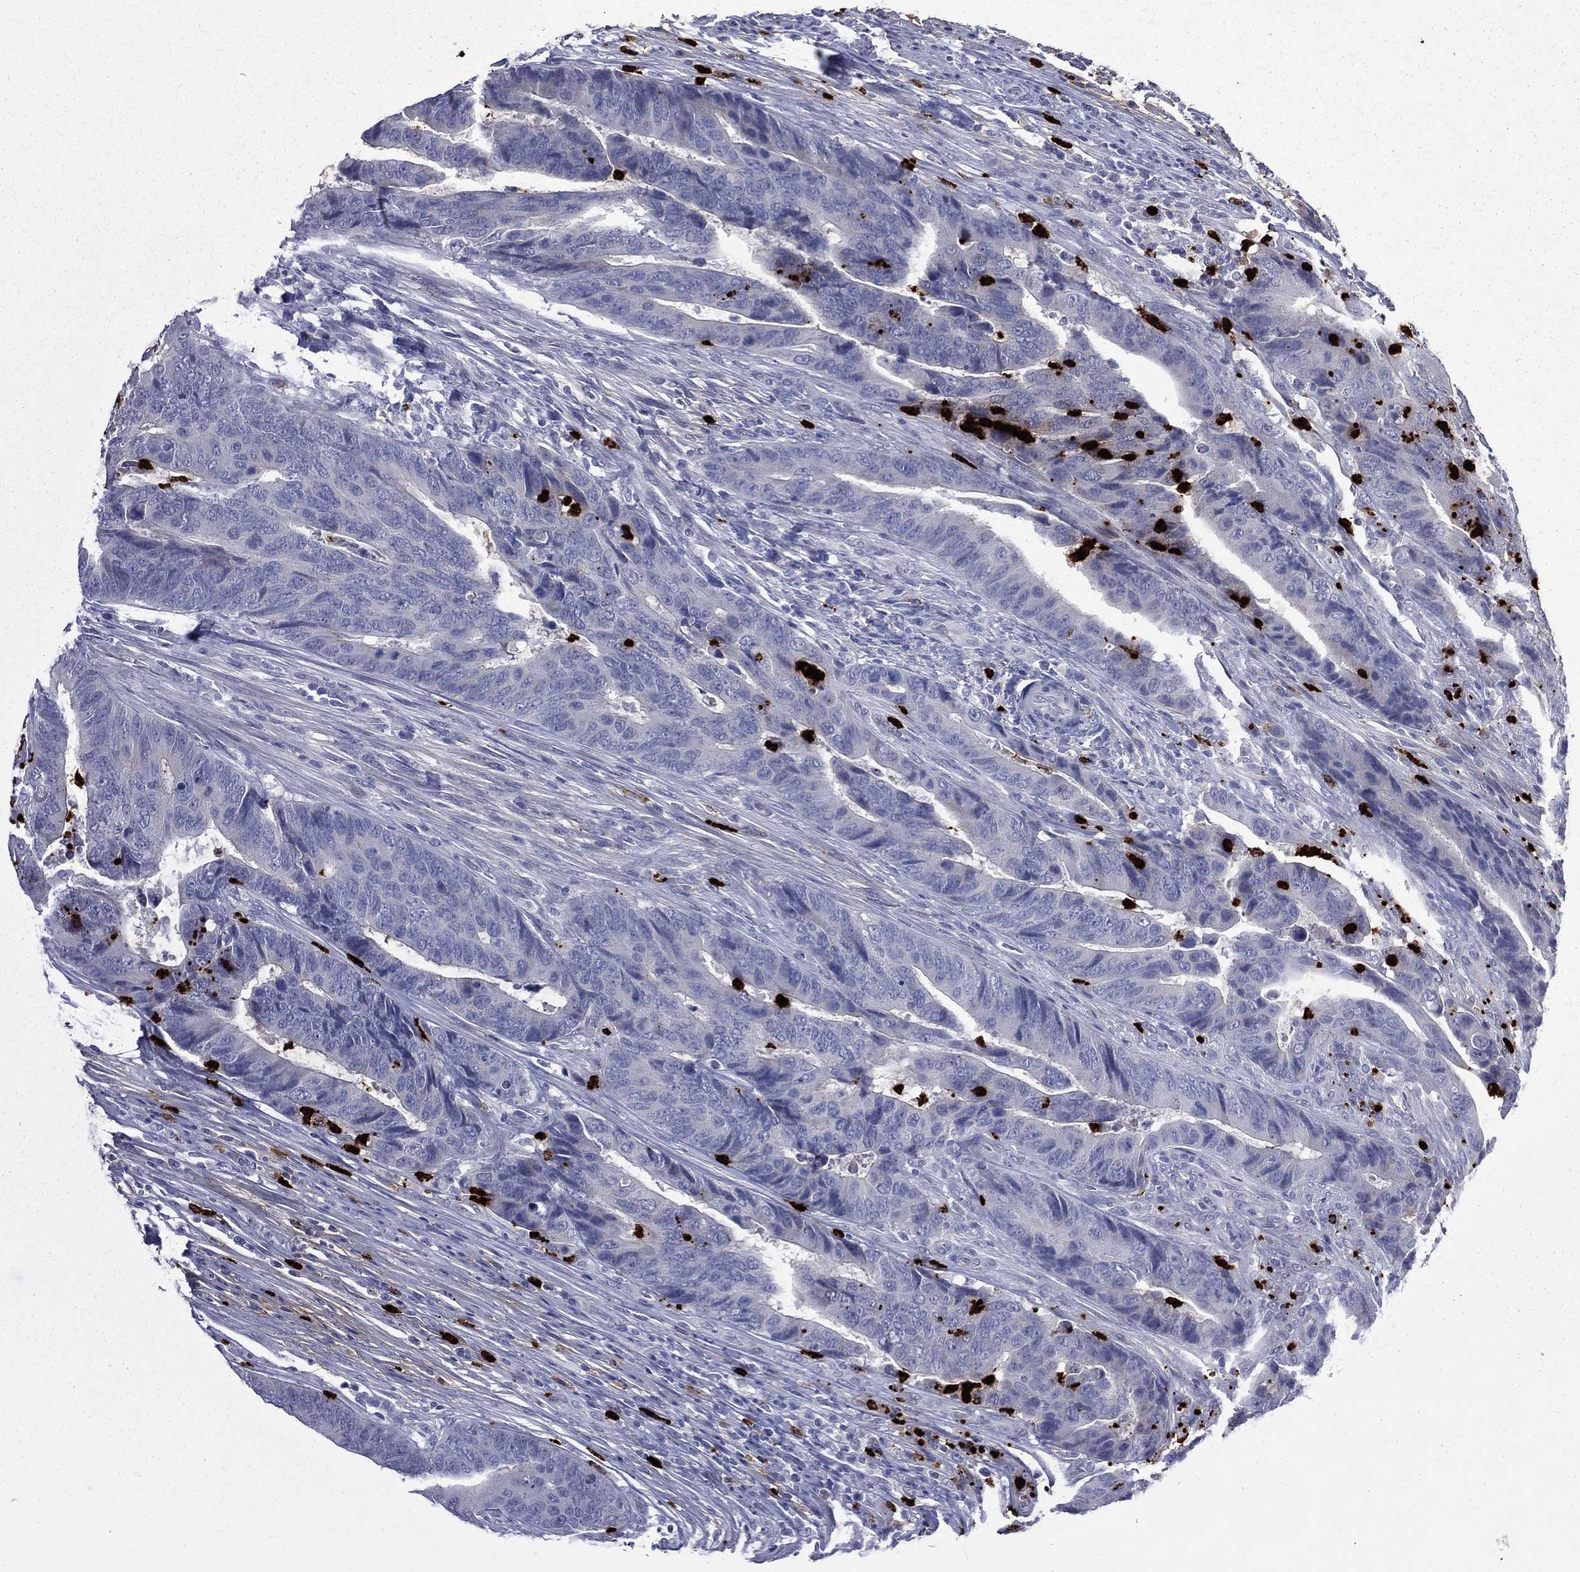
{"staining": {"intensity": "negative", "quantity": "none", "location": "none"}, "tissue": "colorectal cancer", "cell_type": "Tumor cells", "image_type": "cancer", "snomed": [{"axis": "morphology", "description": "Adenocarcinoma, NOS"}, {"axis": "topography", "description": "Colon"}], "caption": "Photomicrograph shows no significant protein positivity in tumor cells of colorectal cancer (adenocarcinoma).", "gene": "ELANE", "patient": {"sex": "female", "age": 56}}